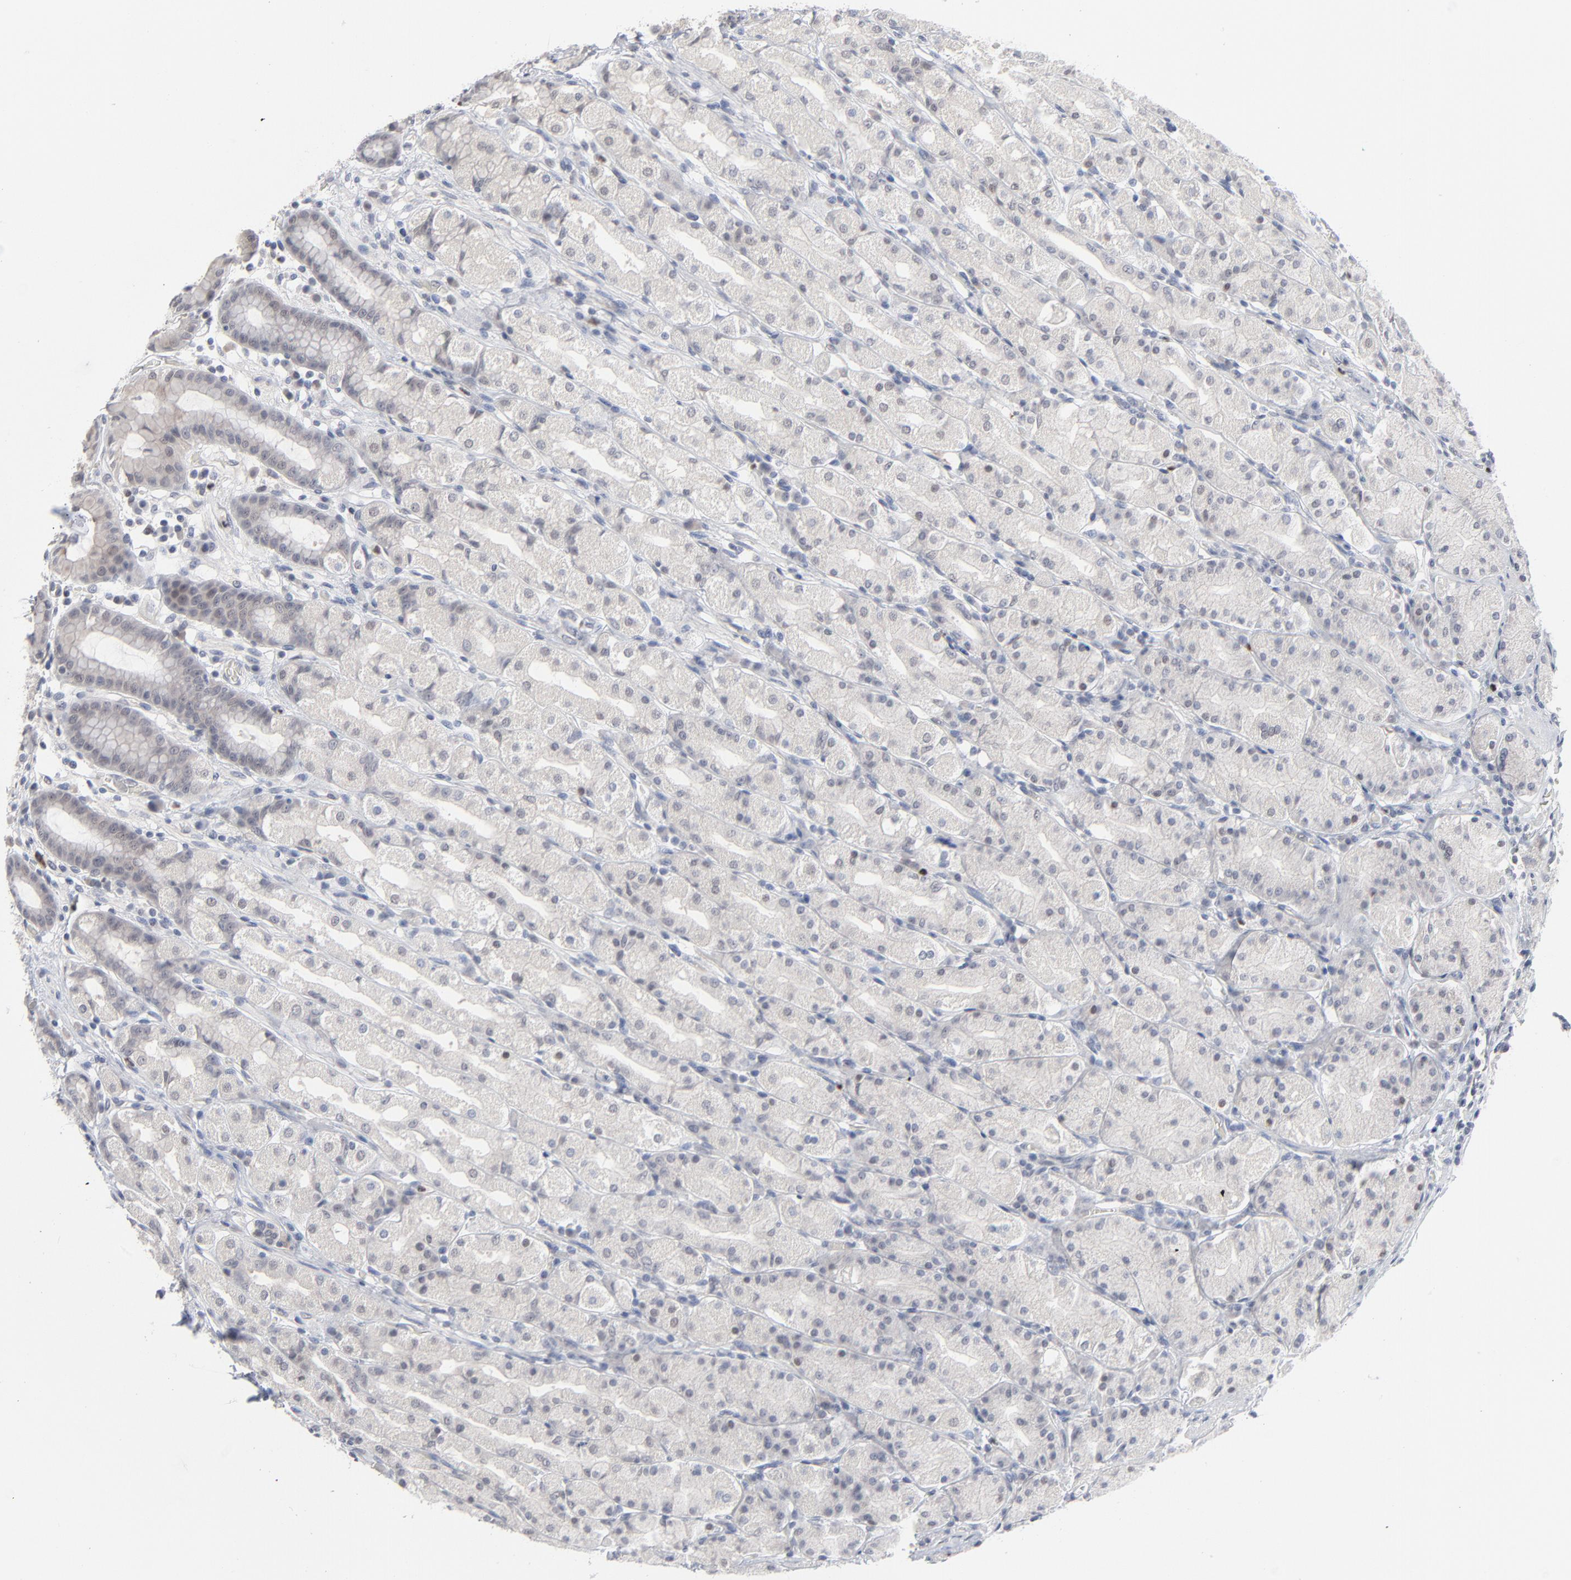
{"staining": {"intensity": "negative", "quantity": "none", "location": "none"}, "tissue": "stomach", "cell_type": "Glandular cells", "image_type": "normal", "snomed": [{"axis": "morphology", "description": "Normal tissue, NOS"}, {"axis": "topography", "description": "Stomach, upper"}], "caption": "A high-resolution photomicrograph shows IHC staining of unremarkable stomach, which displays no significant positivity in glandular cells.", "gene": "FOXN2", "patient": {"sex": "male", "age": 68}}